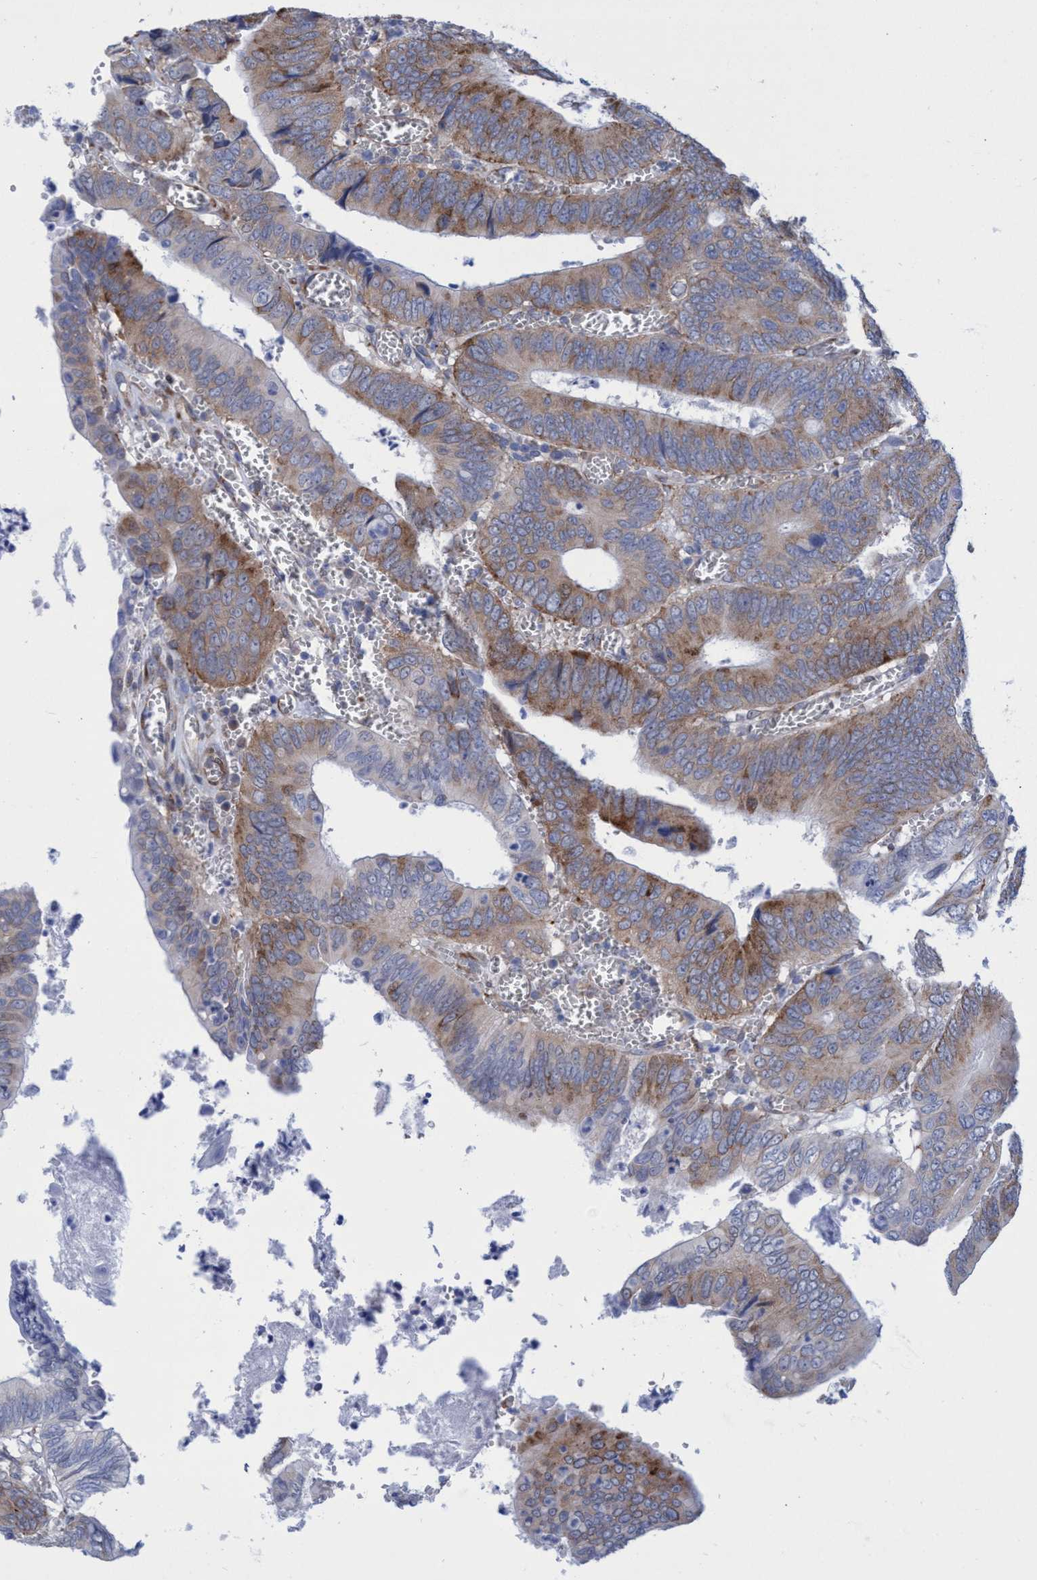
{"staining": {"intensity": "moderate", "quantity": ">75%", "location": "cytoplasmic/membranous"}, "tissue": "colorectal cancer", "cell_type": "Tumor cells", "image_type": "cancer", "snomed": [{"axis": "morphology", "description": "Inflammation, NOS"}, {"axis": "morphology", "description": "Adenocarcinoma, NOS"}, {"axis": "topography", "description": "Colon"}], "caption": "Immunohistochemistry (IHC) micrograph of neoplastic tissue: human adenocarcinoma (colorectal) stained using immunohistochemistry (IHC) demonstrates medium levels of moderate protein expression localized specifically in the cytoplasmic/membranous of tumor cells, appearing as a cytoplasmic/membranous brown color.", "gene": "R3HCC1", "patient": {"sex": "male", "age": 72}}